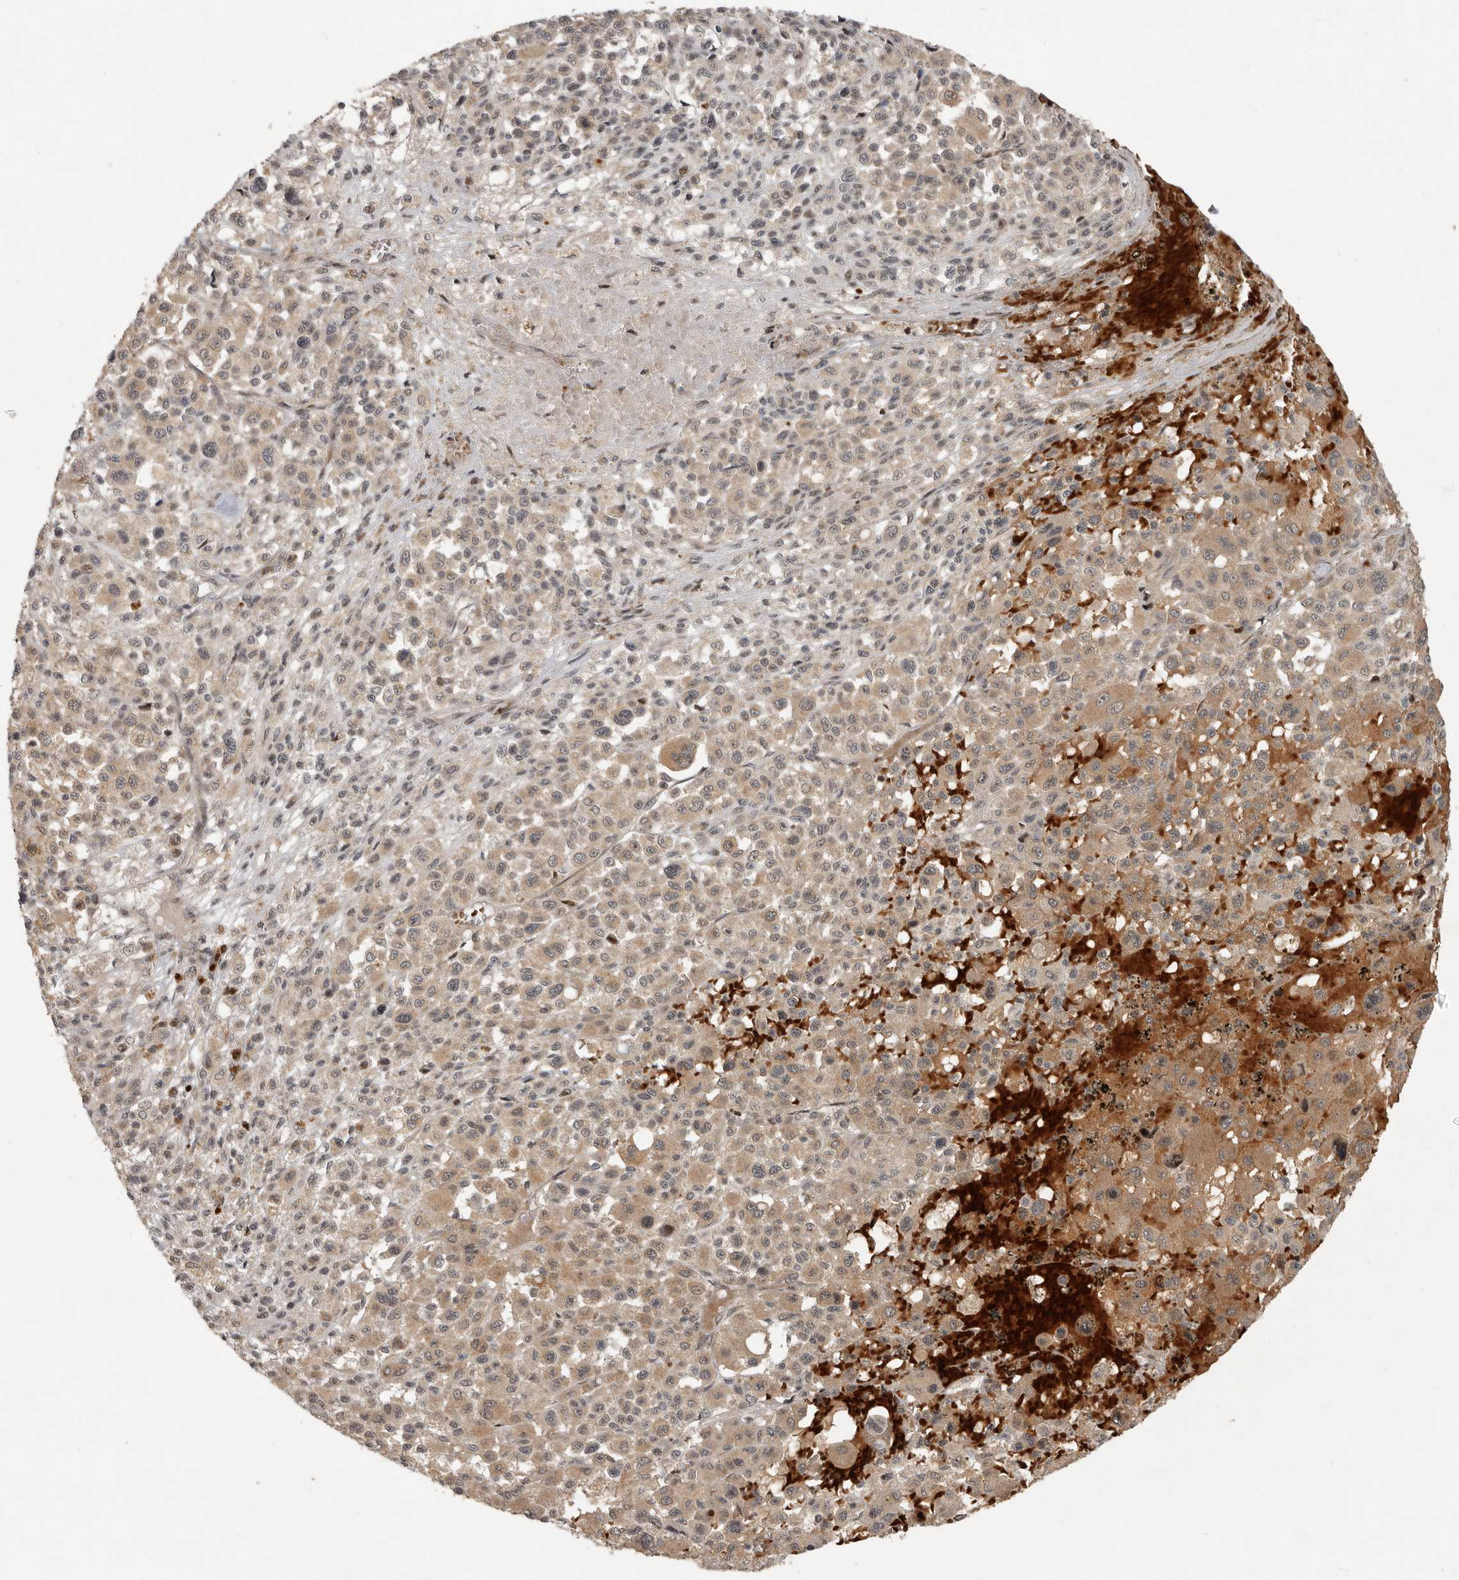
{"staining": {"intensity": "moderate", "quantity": ">75%", "location": "cytoplasmic/membranous"}, "tissue": "melanoma", "cell_type": "Tumor cells", "image_type": "cancer", "snomed": [{"axis": "morphology", "description": "Malignant melanoma, Metastatic site"}, {"axis": "topography", "description": "Skin"}], "caption": "IHC of melanoma displays medium levels of moderate cytoplasmic/membranous positivity in about >75% of tumor cells.", "gene": "RABIF", "patient": {"sex": "female", "age": 74}}